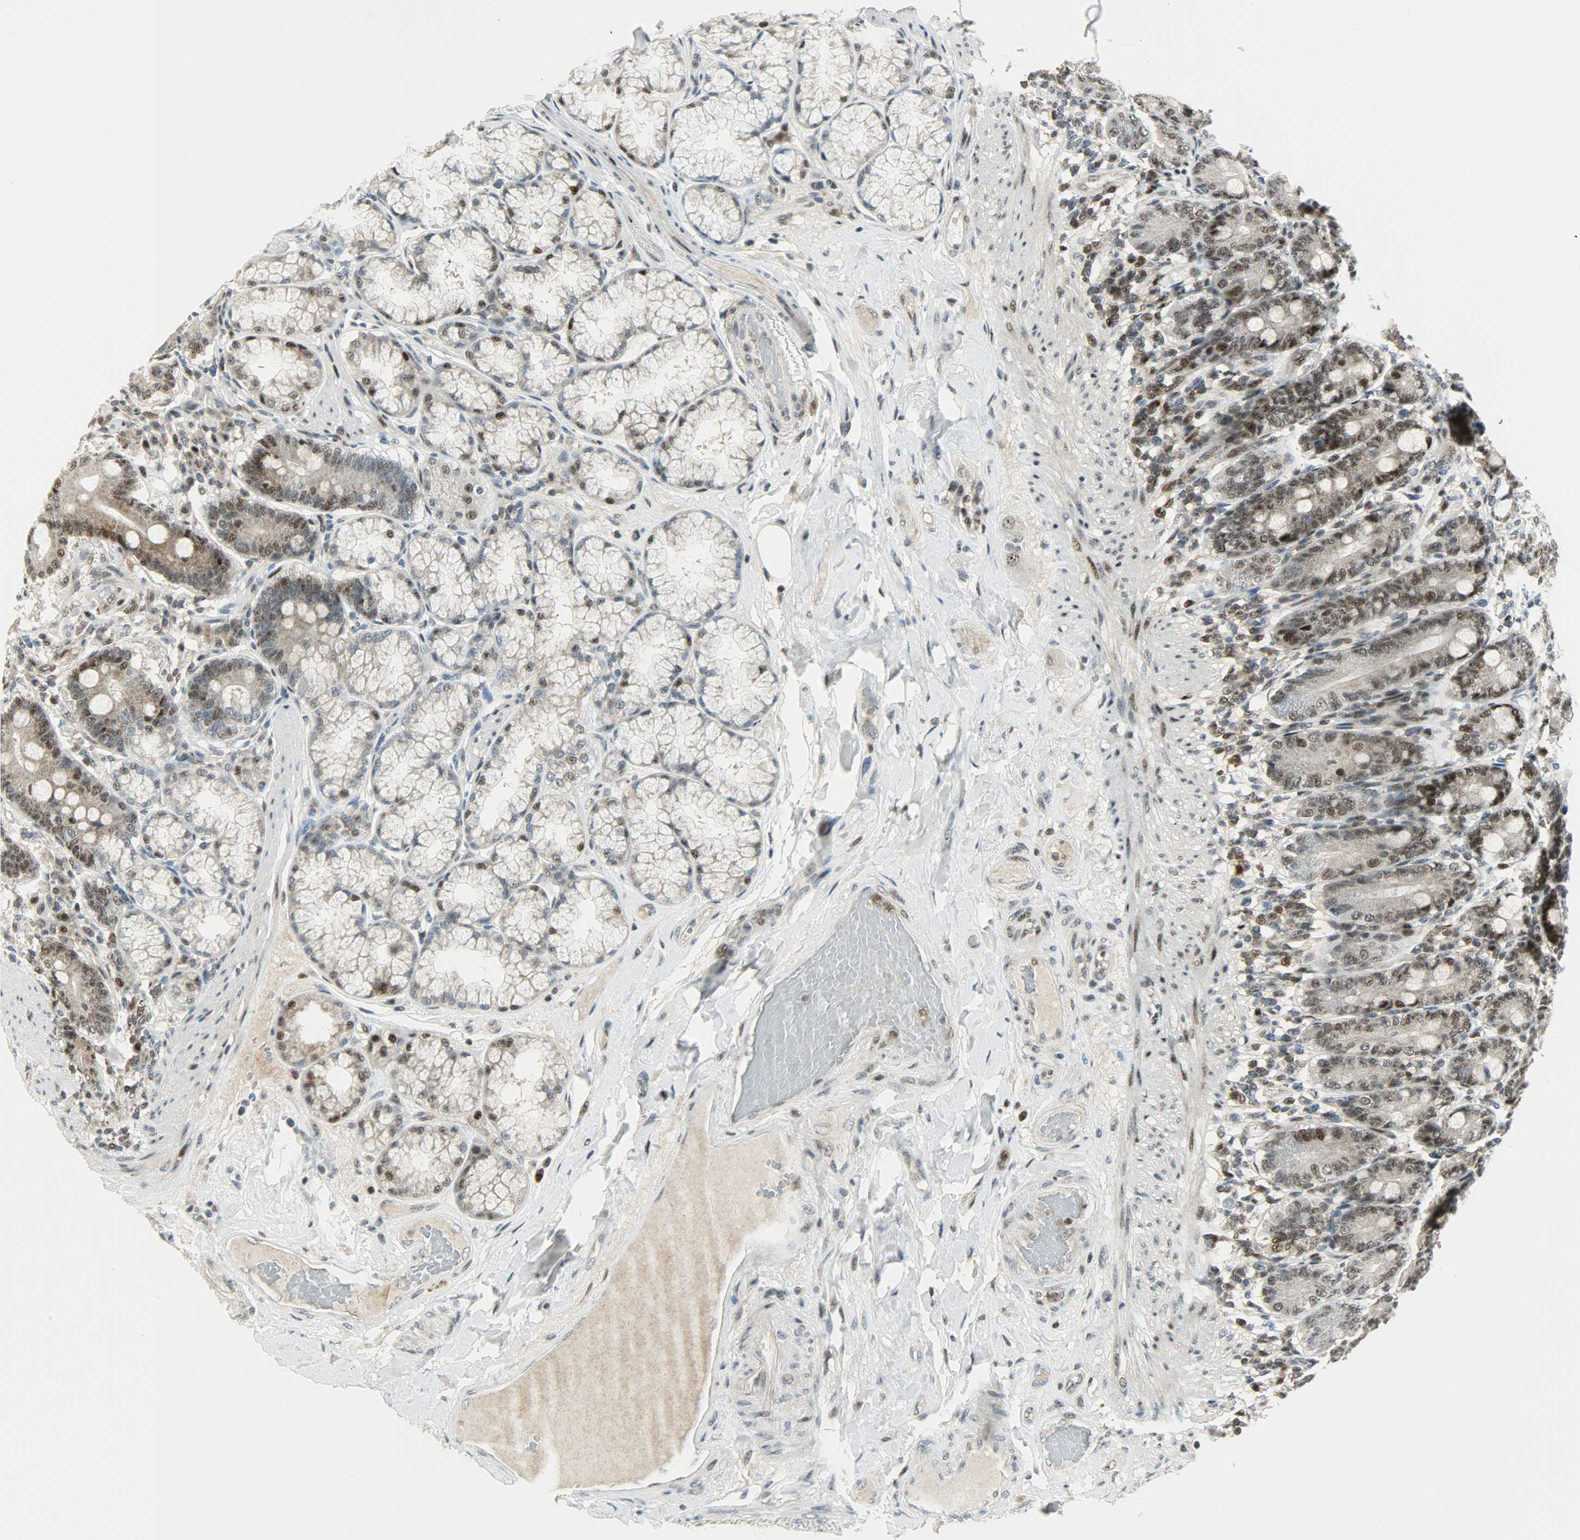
{"staining": {"intensity": "strong", "quantity": ">75%", "location": "cytoplasmic/membranous,nuclear"}, "tissue": "duodenum", "cell_type": "Glandular cells", "image_type": "normal", "snomed": [{"axis": "morphology", "description": "Normal tissue, NOS"}, {"axis": "topography", "description": "Duodenum"}], "caption": "Glandular cells demonstrate high levels of strong cytoplasmic/membranous,nuclear expression in about >75% of cells in benign human duodenum. The protein of interest is shown in brown color, while the nuclei are stained blue.", "gene": "IL15", "patient": {"sex": "female", "age": 64}}